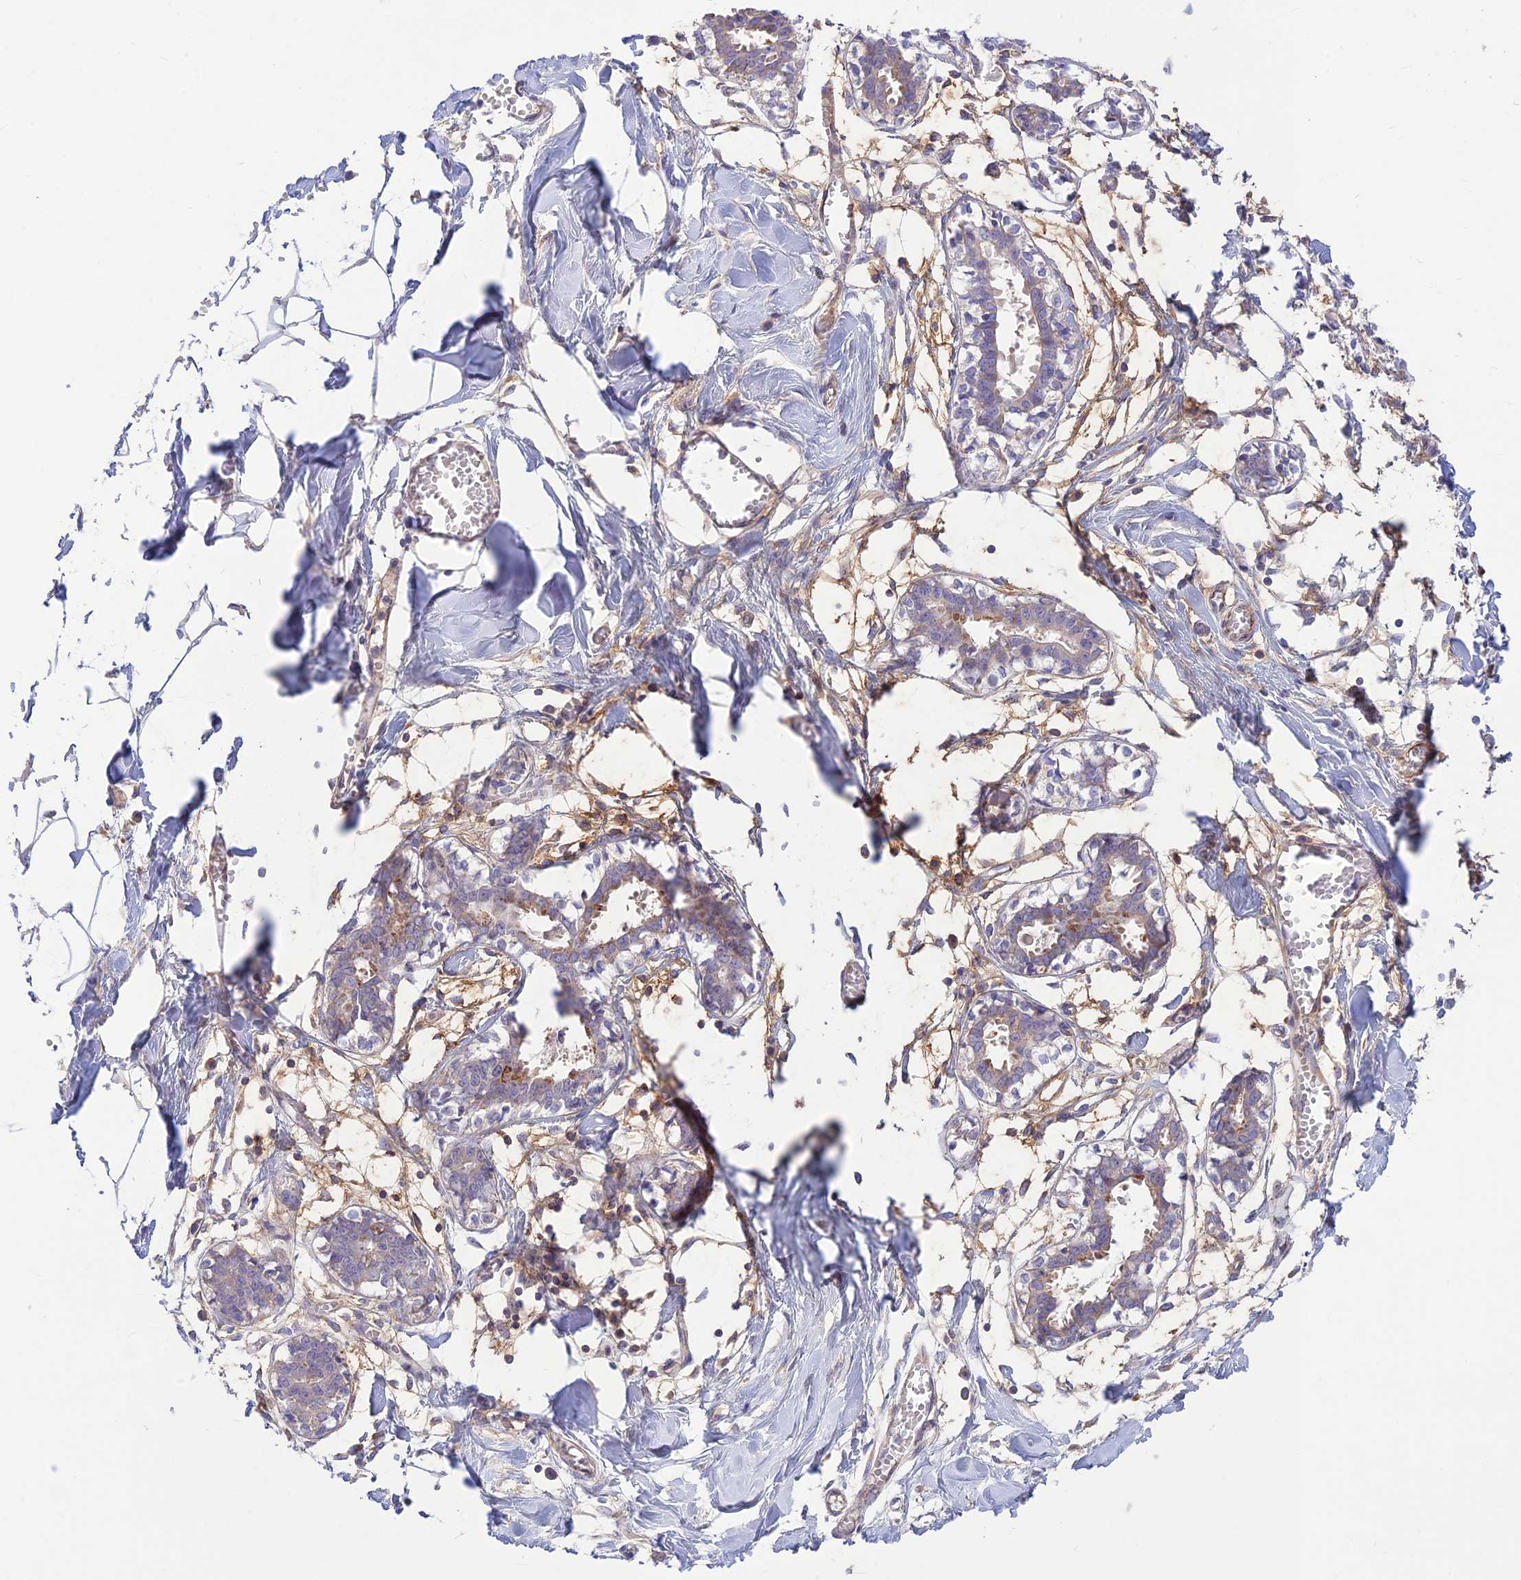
{"staining": {"intensity": "negative", "quantity": "none", "location": "none"}, "tissue": "breast", "cell_type": "Adipocytes", "image_type": "normal", "snomed": [{"axis": "morphology", "description": "Normal tissue, NOS"}, {"axis": "topography", "description": "Breast"}], "caption": "The micrograph shows no significant staining in adipocytes of breast. Nuclei are stained in blue.", "gene": "ST8SIA5", "patient": {"sex": "female", "age": 27}}